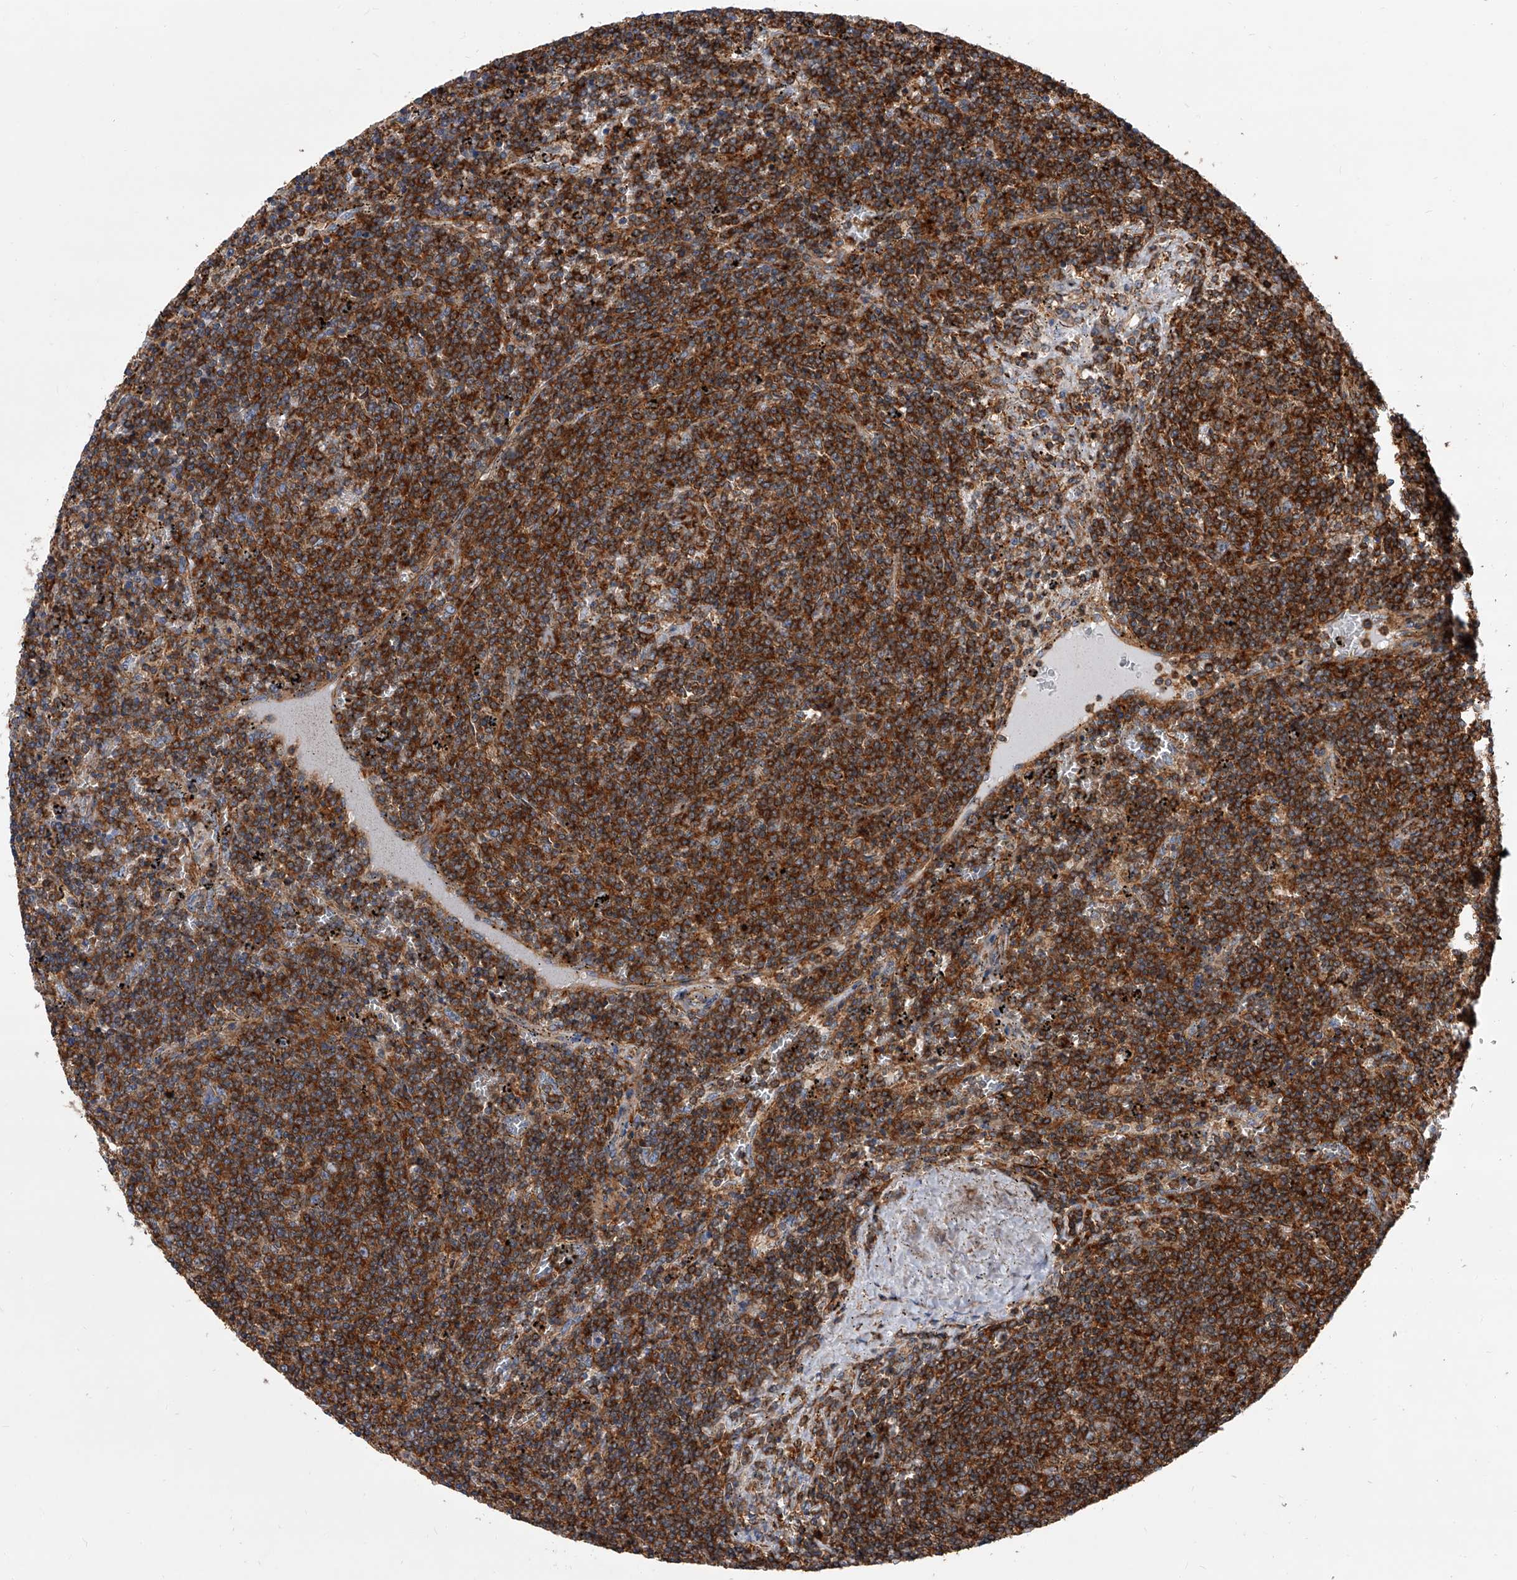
{"staining": {"intensity": "strong", "quantity": ">75%", "location": "cytoplasmic/membranous"}, "tissue": "lymphoma", "cell_type": "Tumor cells", "image_type": "cancer", "snomed": [{"axis": "morphology", "description": "Malignant lymphoma, non-Hodgkin's type, Low grade"}, {"axis": "topography", "description": "Spleen"}], "caption": "Lymphoma stained with DAB immunohistochemistry exhibits high levels of strong cytoplasmic/membranous positivity in about >75% of tumor cells.", "gene": "PISD", "patient": {"sex": "female", "age": 50}}